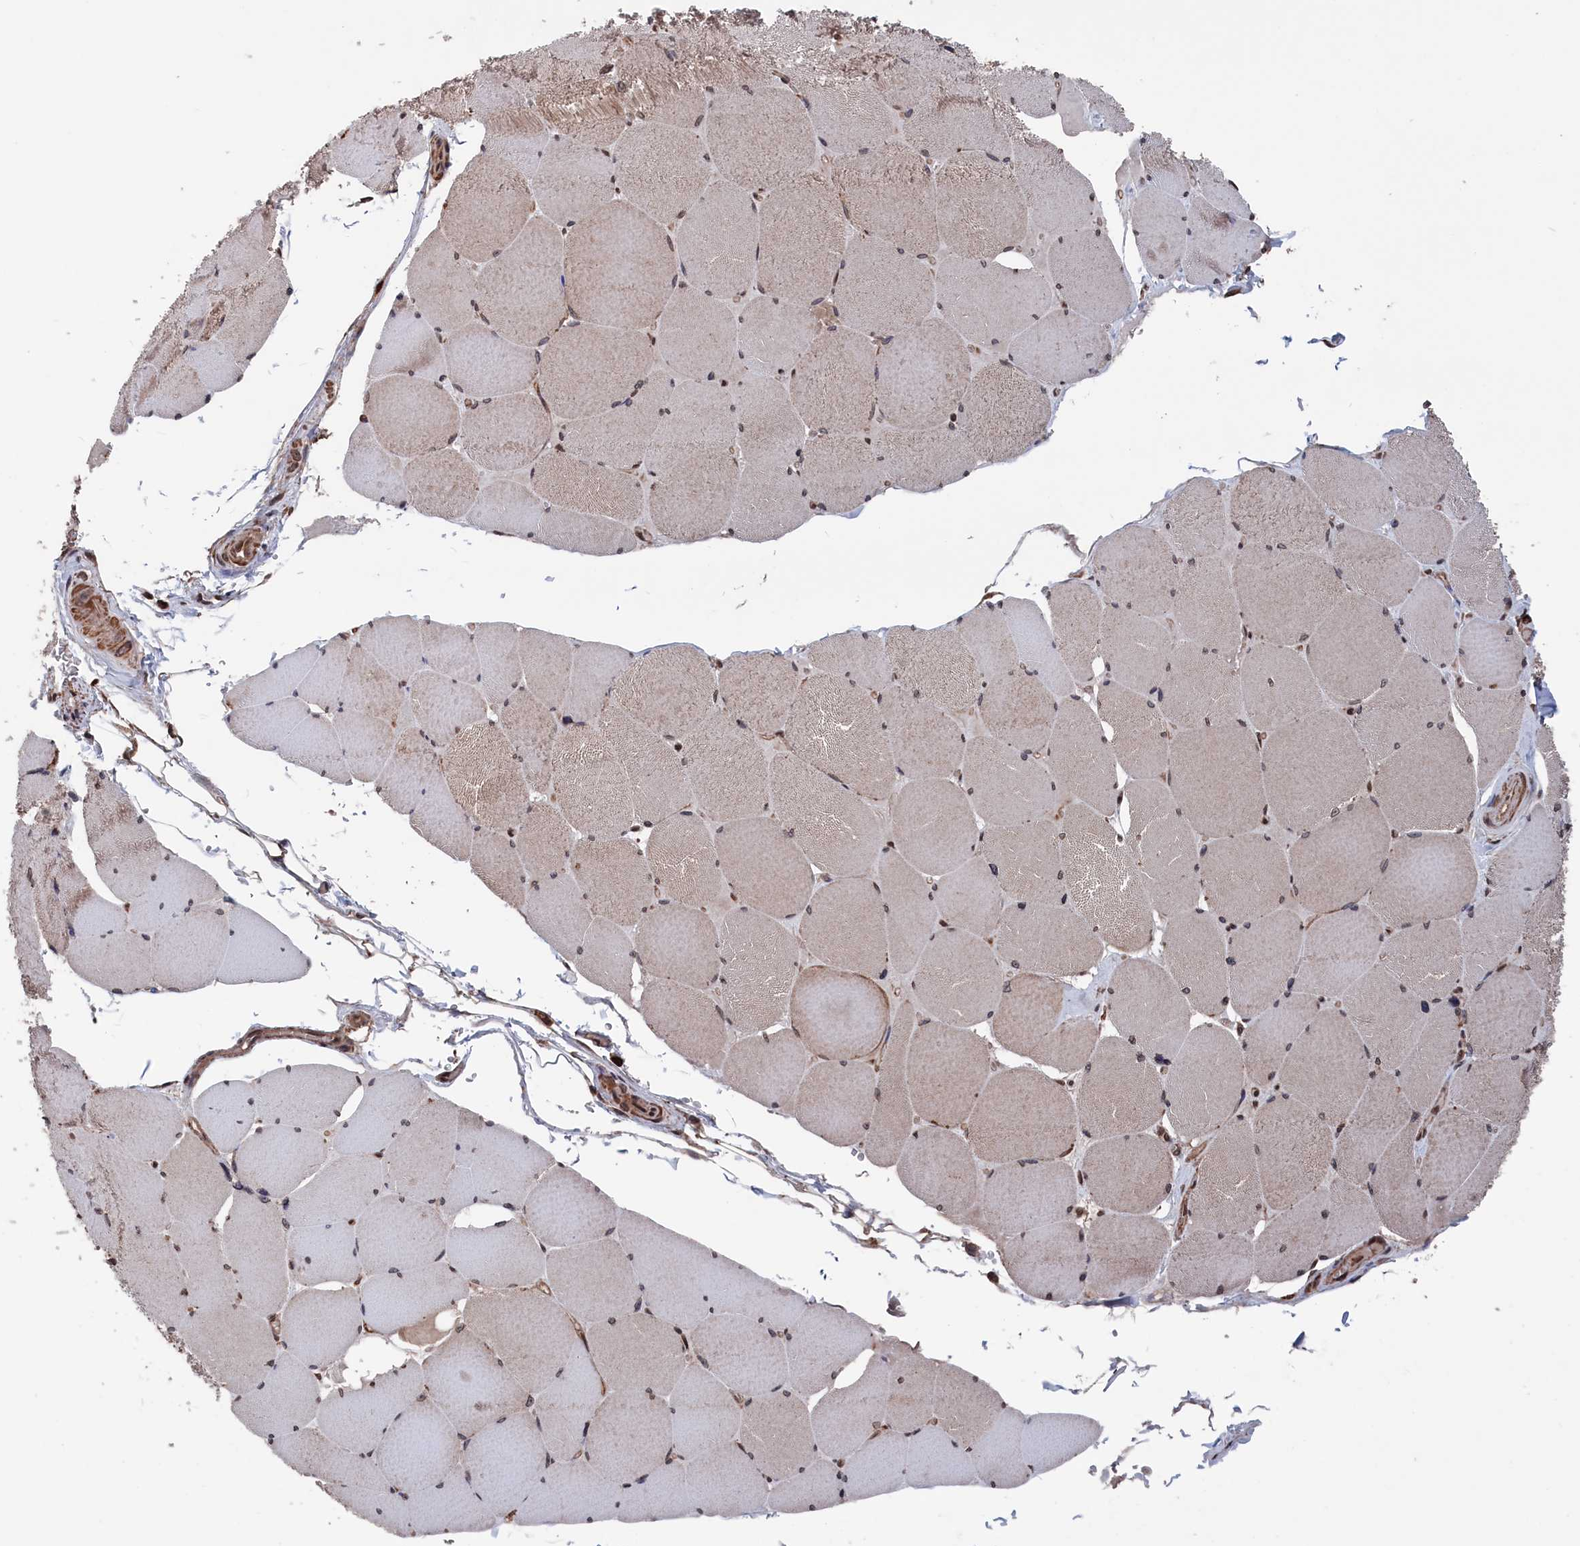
{"staining": {"intensity": "weak", "quantity": "<25%", "location": "cytoplasmic/membranous,nuclear"}, "tissue": "skeletal muscle", "cell_type": "Myocytes", "image_type": "normal", "snomed": [{"axis": "morphology", "description": "Normal tissue, NOS"}, {"axis": "topography", "description": "Skeletal muscle"}, {"axis": "topography", "description": "Head-Neck"}], "caption": "A high-resolution histopathology image shows immunohistochemistry (IHC) staining of benign skeletal muscle, which demonstrates no significant expression in myocytes. Nuclei are stained in blue.", "gene": "PDE12", "patient": {"sex": "male", "age": 66}}